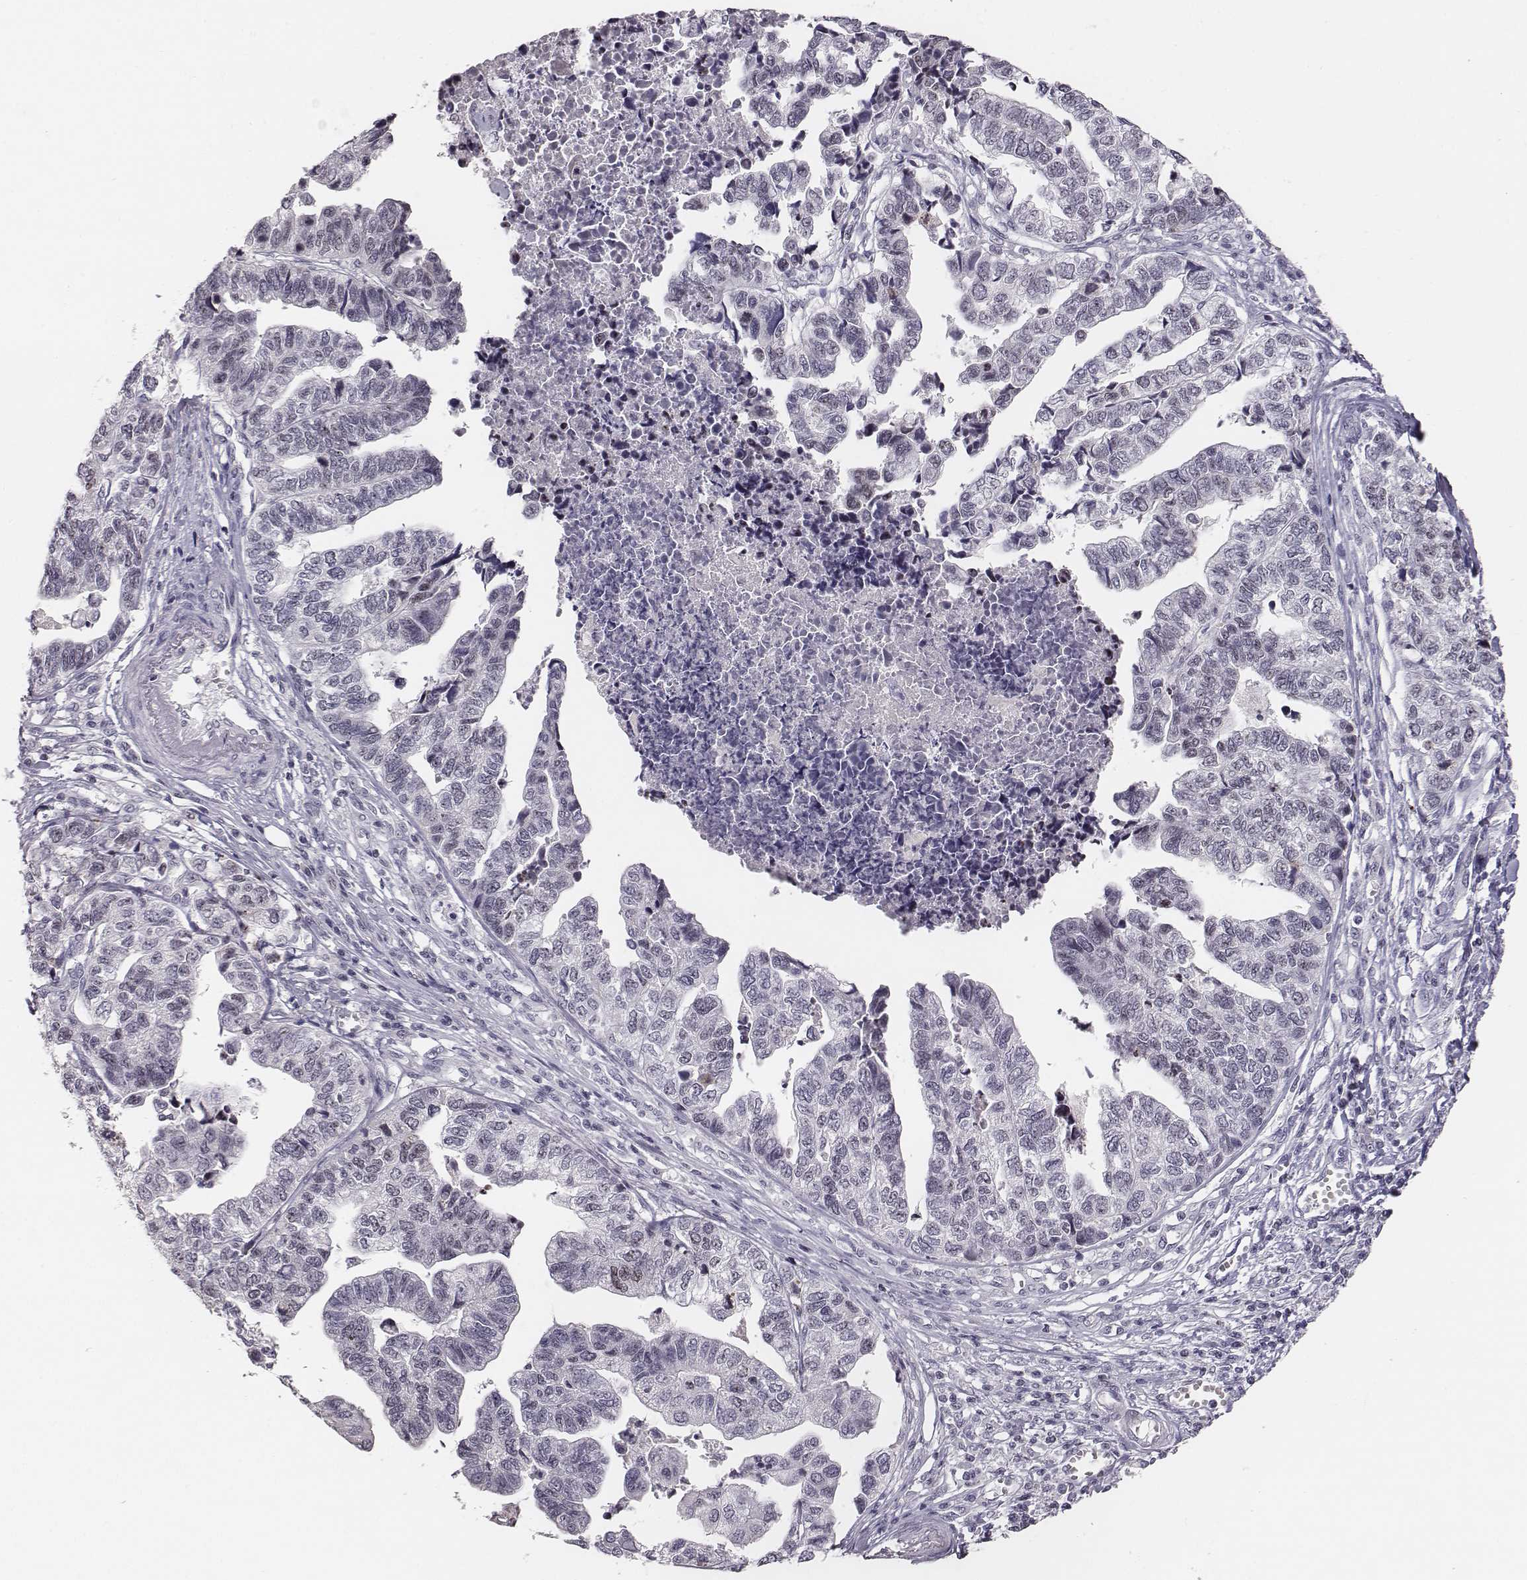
{"staining": {"intensity": "negative", "quantity": "none", "location": "none"}, "tissue": "stomach cancer", "cell_type": "Tumor cells", "image_type": "cancer", "snomed": [{"axis": "morphology", "description": "Adenocarcinoma, NOS"}, {"axis": "topography", "description": "Stomach, upper"}], "caption": "Immunohistochemical staining of human stomach adenocarcinoma reveals no significant positivity in tumor cells.", "gene": "NIFK", "patient": {"sex": "female", "age": 67}}